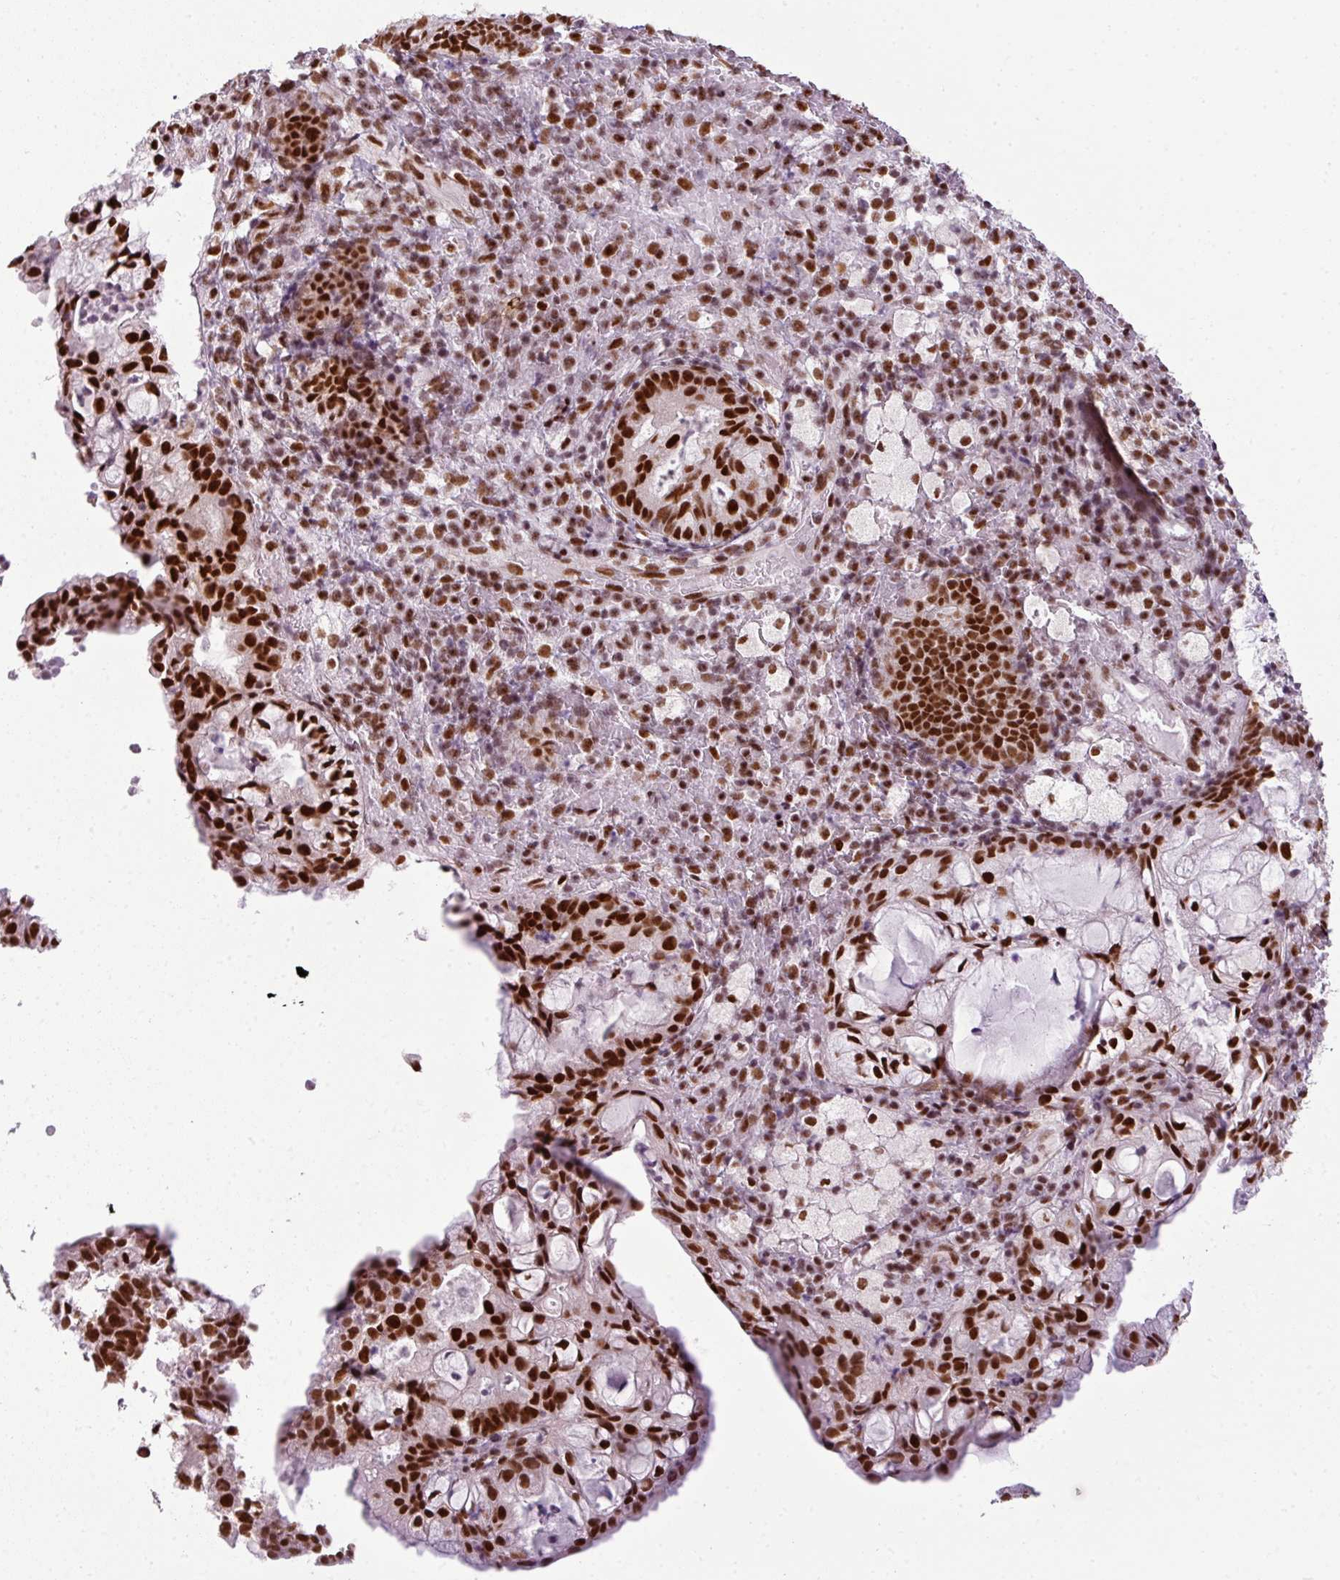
{"staining": {"intensity": "strong", "quantity": ">75%", "location": "nuclear"}, "tissue": "endometrial cancer", "cell_type": "Tumor cells", "image_type": "cancer", "snomed": [{"axis": "morphology", "description": "Adenocarcinoma, NOS"}, {"axis": "topography", "description": "Endometrium"}], "caption": "Immunohistochemistry photomicrograph of neoplastic tissue: endometrial cancer (adenocarcinoma) stained using immunohistochemistry demonstrates high levels of strong protein expression localized specifically in the nuclear of tumor cells, appearing as a nuclear brown color.", "gene": "ARL6IP4", "patient": {"sex": "female", "age": 80}}